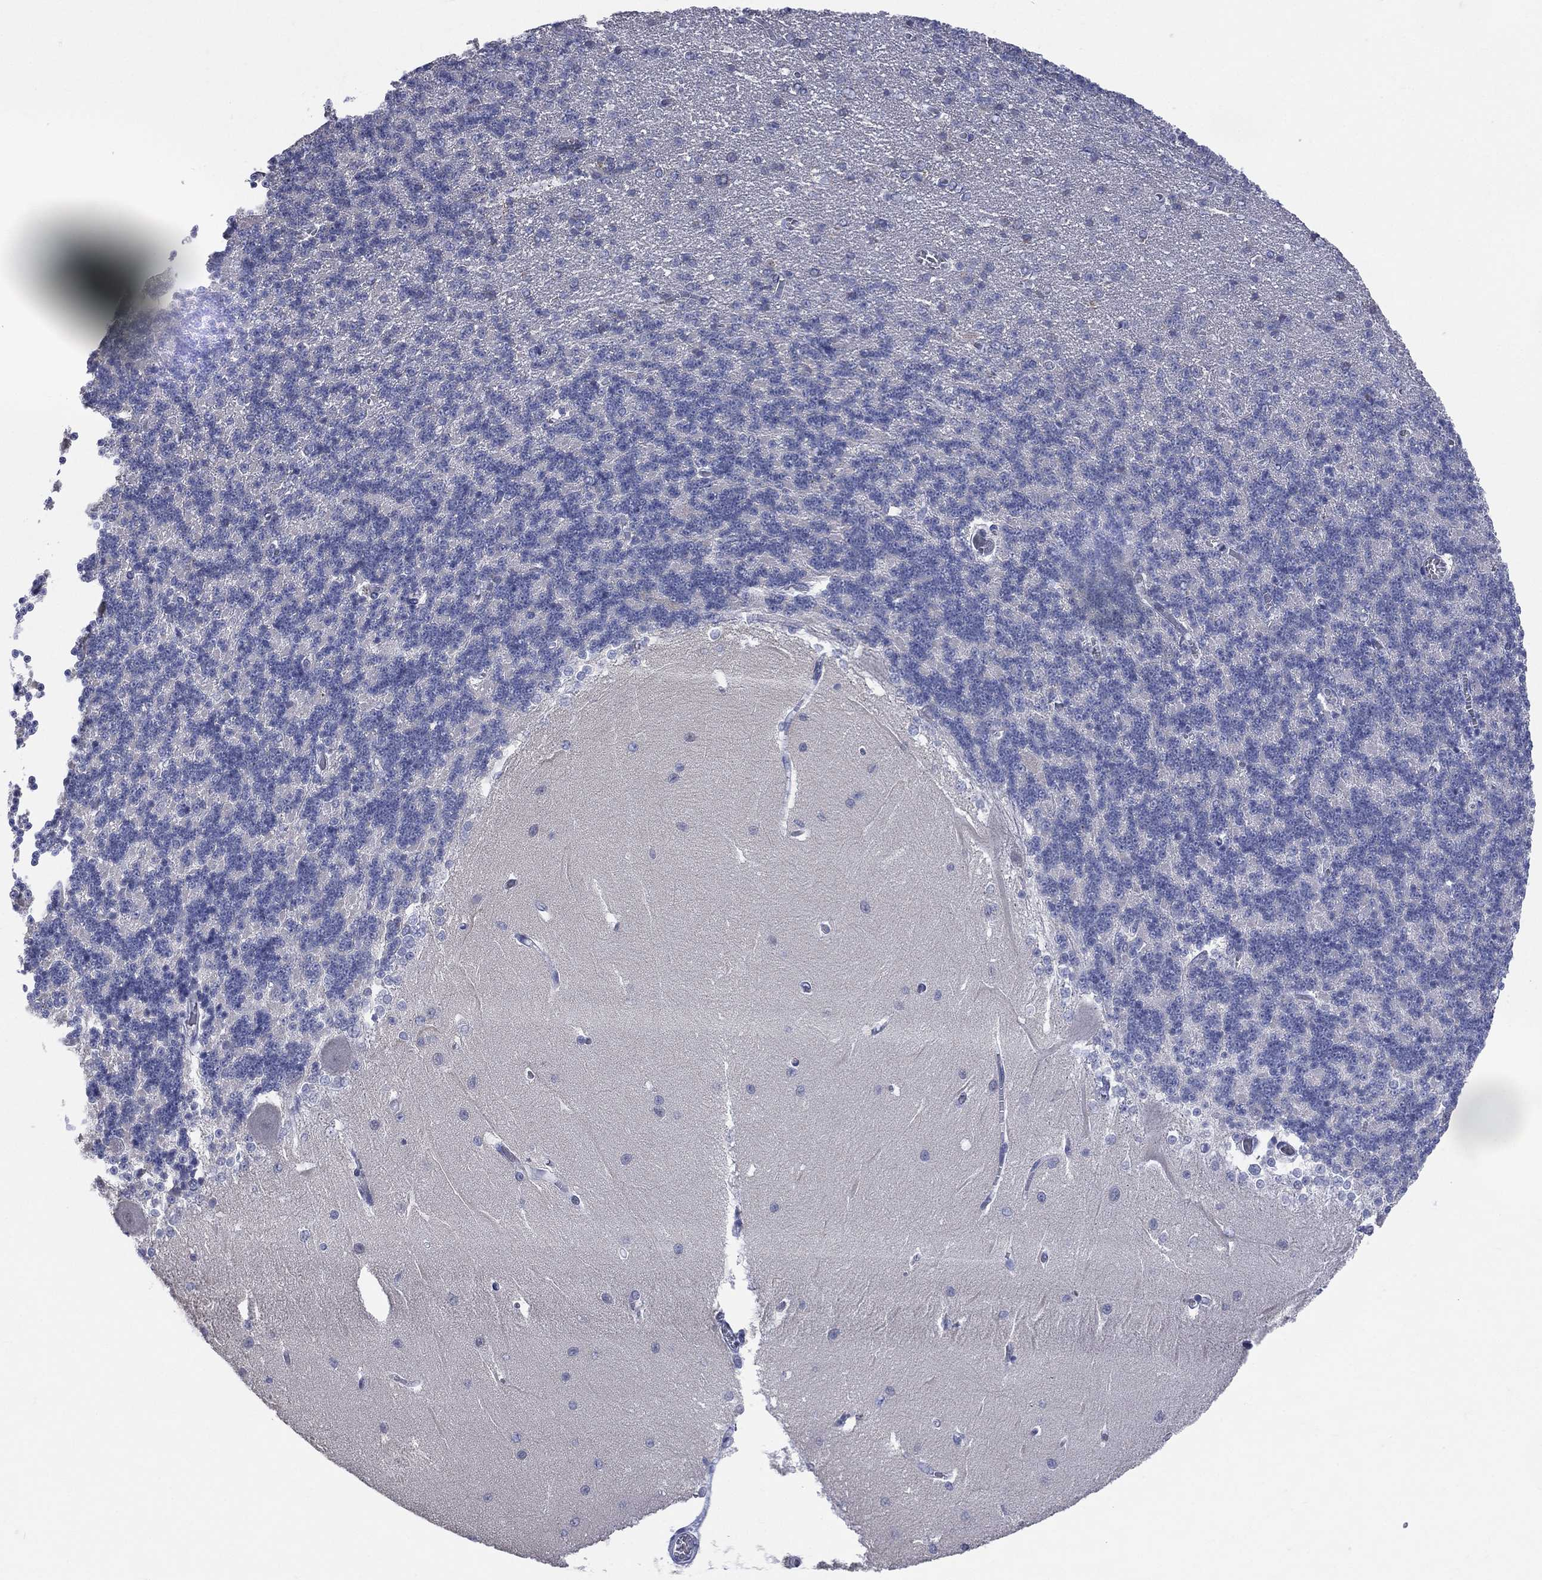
{"staining": {"intensity": "negative", "quantity": "none", "location": "none"}, "tissue": "cerebellum", "cell_type": "Cells in granular layer", "image_type": "normal", "snomed": [{"axis": "morphology", "description": "Normal tissue, NOS"}, {"axis": "topography", "description": "Cerebellum"}], "caption": "Benign cerebellum was stained to show a protein in brown. There is no significant staining in cells in granular layer. (Brightfield microscopy of DAB (3,3'-diaminobenzidine) immunohistochemistry at high magnification).", "gene": "AKAP3", "patient": {"sex": "male", "age": 37}}